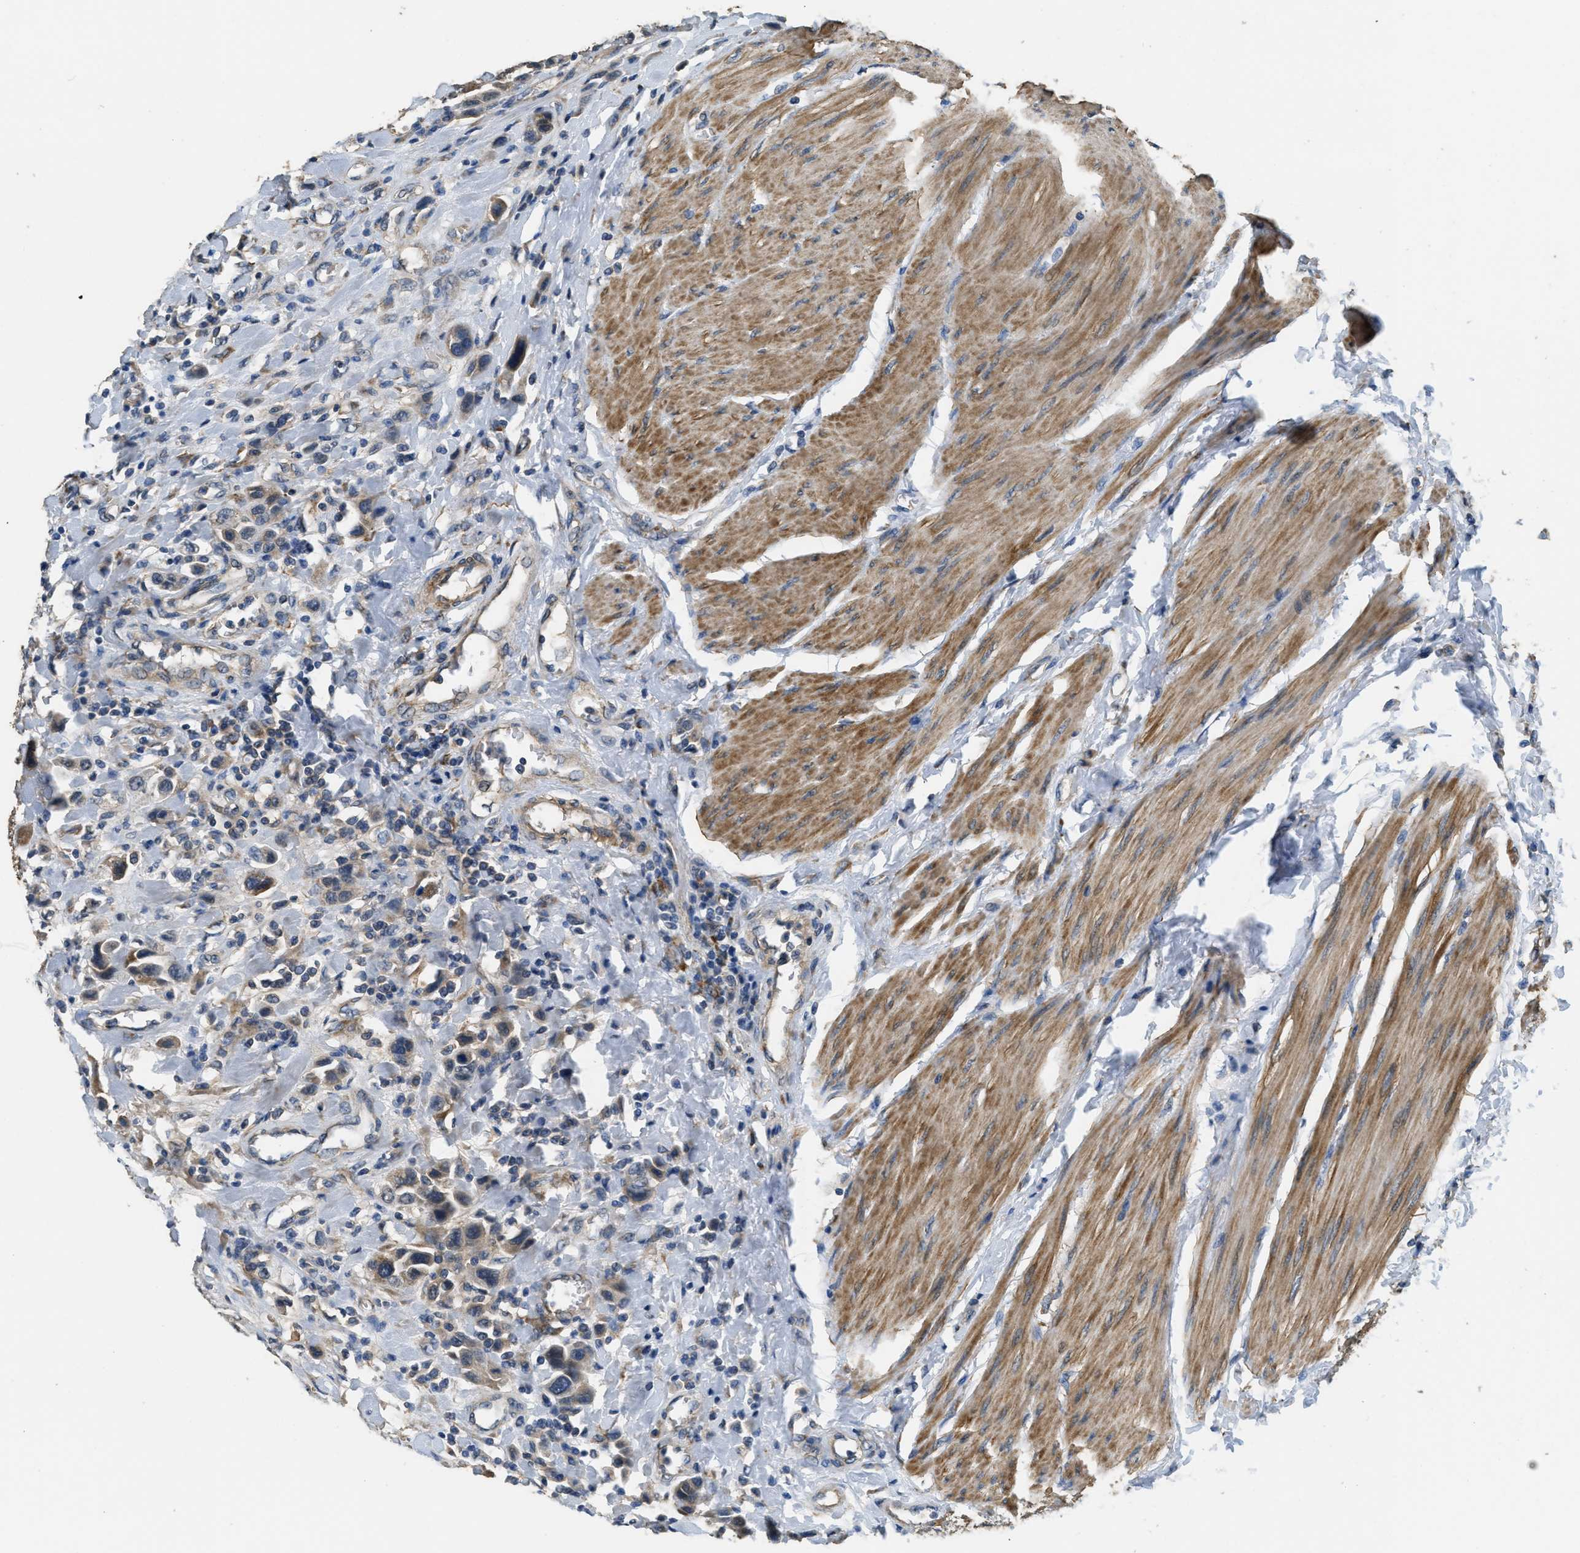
{"staining": {"intensity": "weak", "quantity": "25%-75%", "location": "cytoplasmic/membranous"}, "tissue": "urothelial cancer", "cell_type": "Tumor cells", "image_type": "cancer", "snomed": [{"axis": "morphology", "description": "Urothelial carcinoma, High grade"}, {"axis": "topography", "description": "Urinary bladder"}], "caption": "Immunohistochemical staining of human high-grade urothelial carcinoma demonstrates low levels of weak cytoplasmic/membranous staining in about 25%-75% of tumor cells. The staining was performed using DAB, with brown indicating positive protein expression. Nuclei are stained blue with hematoxylin.", "gene": "THBS2", "patient": {"sex": "male", "age": 50}}